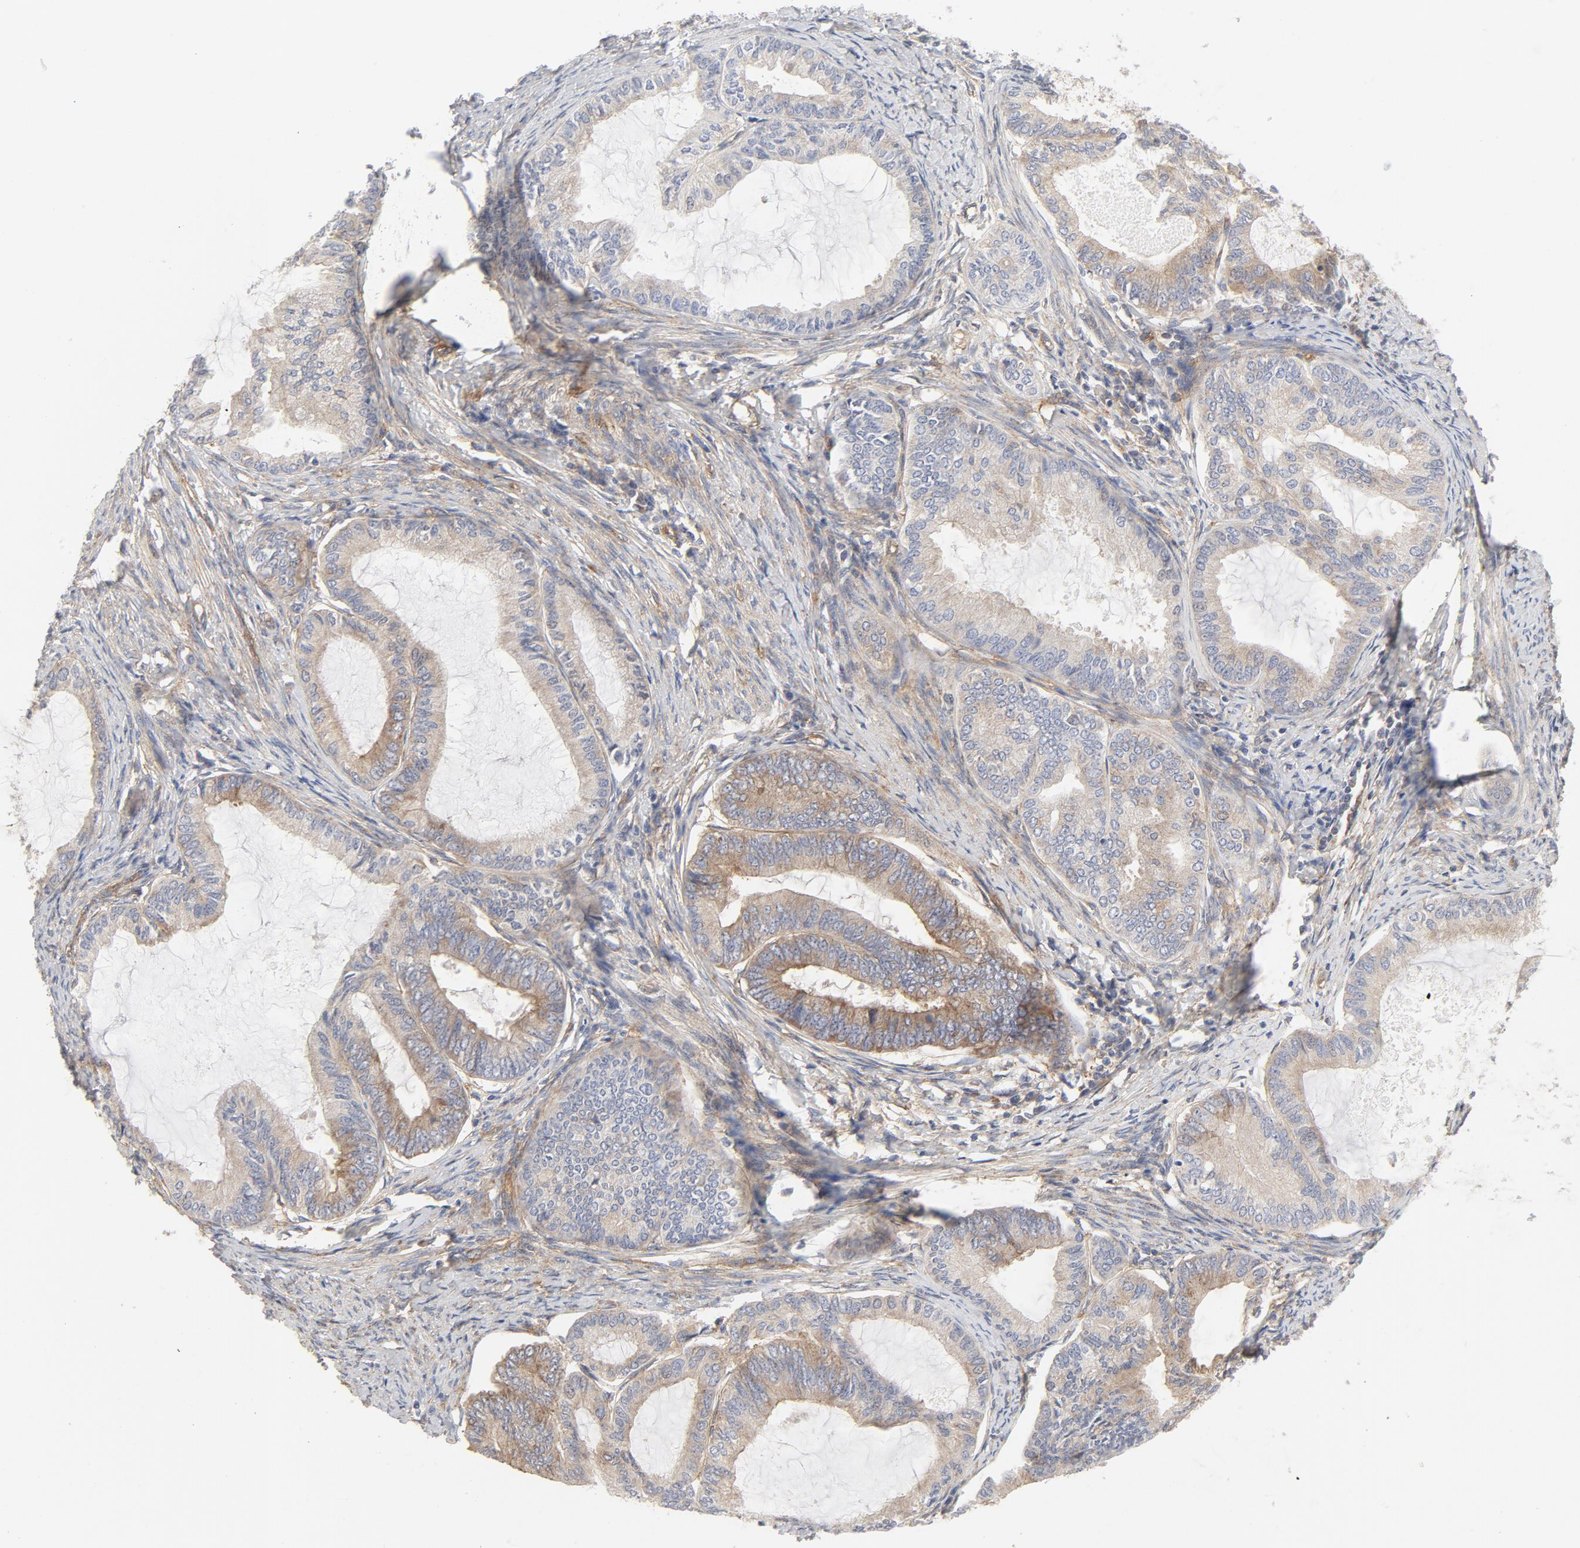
{"staining": {"intensity": "moderate", "quantity": "25%-75%", "location": "cytoplasmic/membranous"}, "tissue": "endometrial cancer", "cell_type": "Tumor cells", "image_type": "cancer", "snomed": [{"axis": "morphology", "description": "Adenocarcinoma, NOS"}, {"axis": "topography", "description": "Endometrium"}], "caption": "Tumor cells demonstrate medium levels of moderate cytoplasmic/membranous staining in about 25%-75% of cells in human endometrial cancer (adenocarcinoma).", "gene": "AP2A1", "patient": {"sex": "female", "age": 86}}